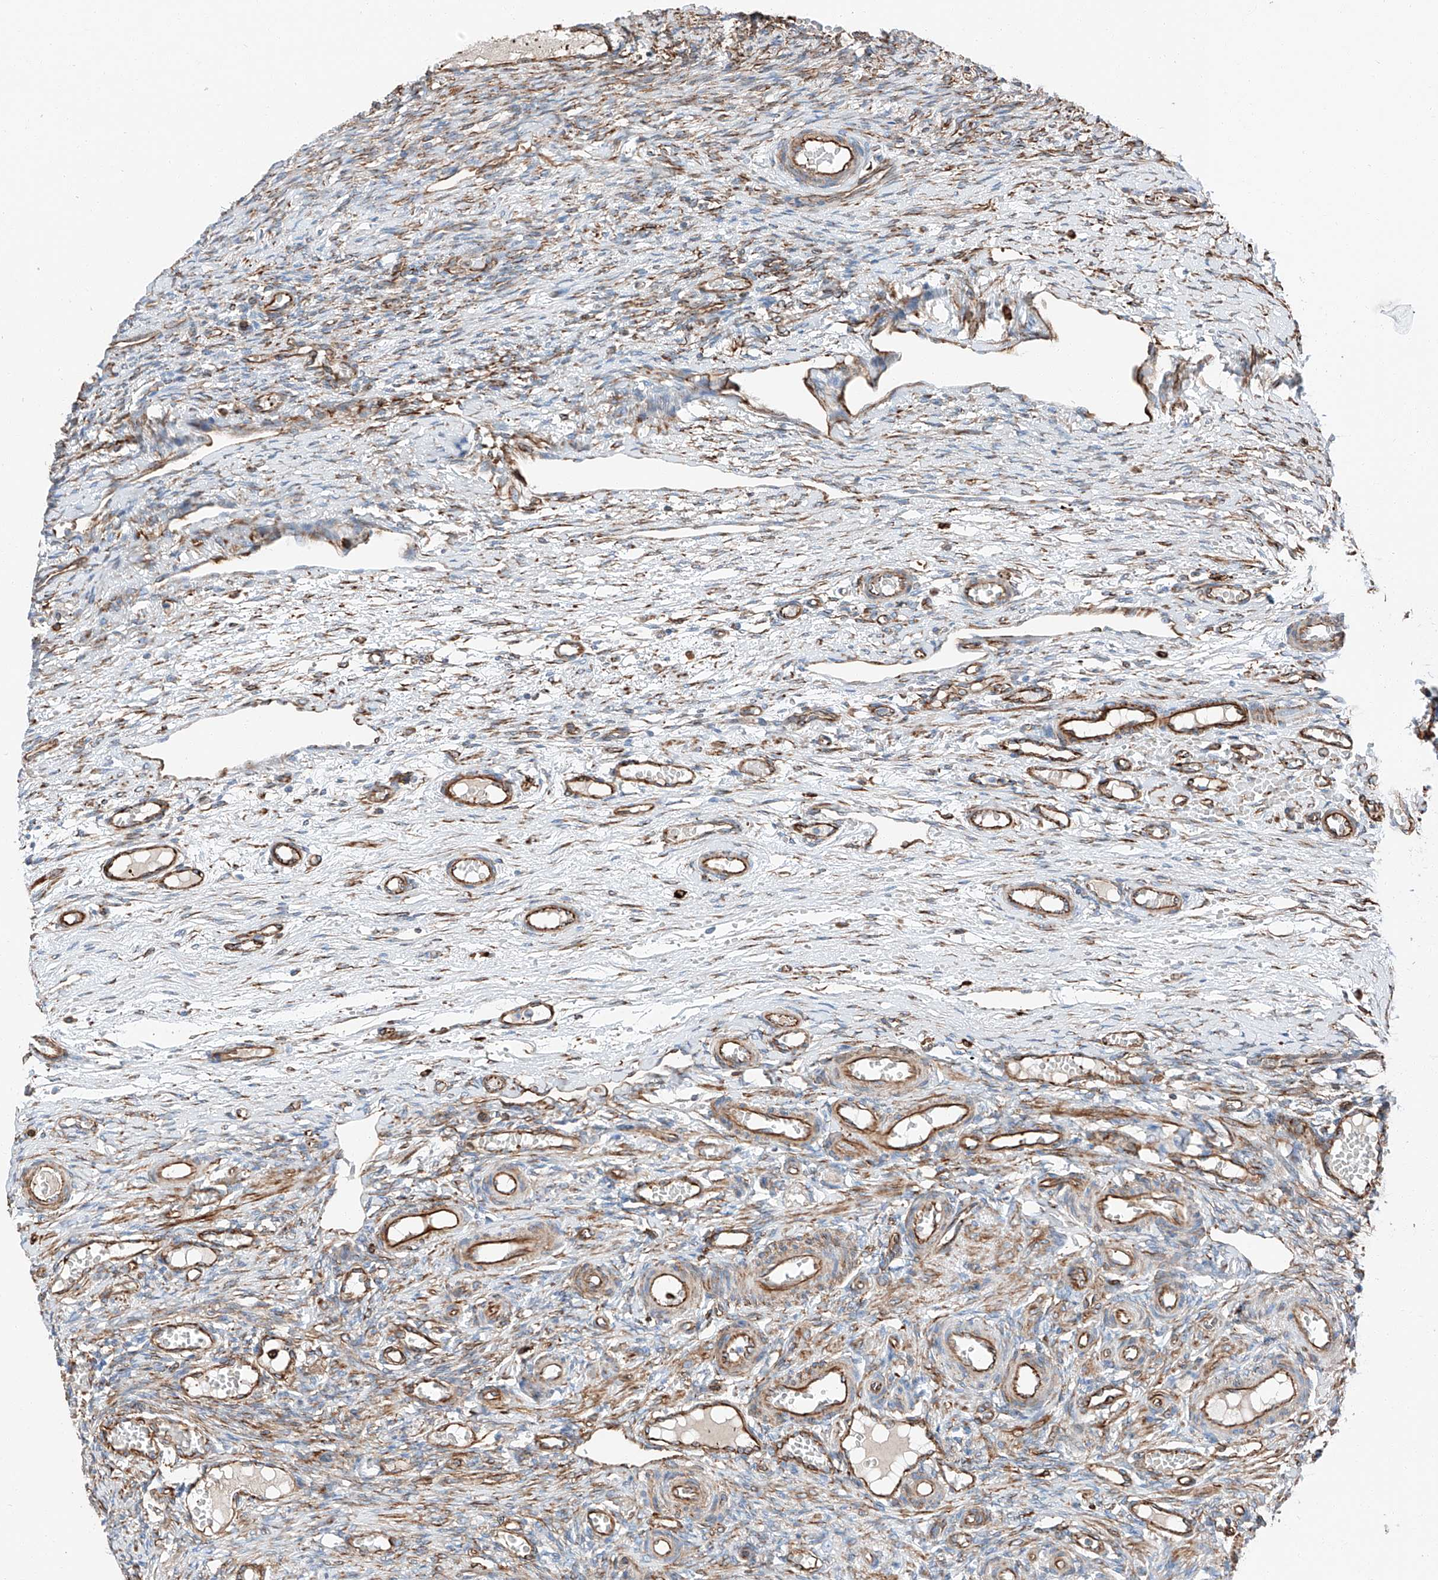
{"staining": {"intensity": "moderate", "quantity": "<25%", "location": "cytoplasmic/membranous"}, "tissue": "ovary", "cell_type": "Ovarian stroma cells", "image_type": "normal", "snomed": [{"axis": "morphology", "description": "Adenocarcinoma, NOS"}, {"axis": "topography", "description": "Endometrium"}], "caption": "Immunohistochemical staining of benign ovary exhibits <25% levels of moderate cytoplasmic/membranous protein positivity in approximately <25% of ovarian stroma cells.", "gene": "ZNF804A", "patient": {"sex": "female", "age": 32}}